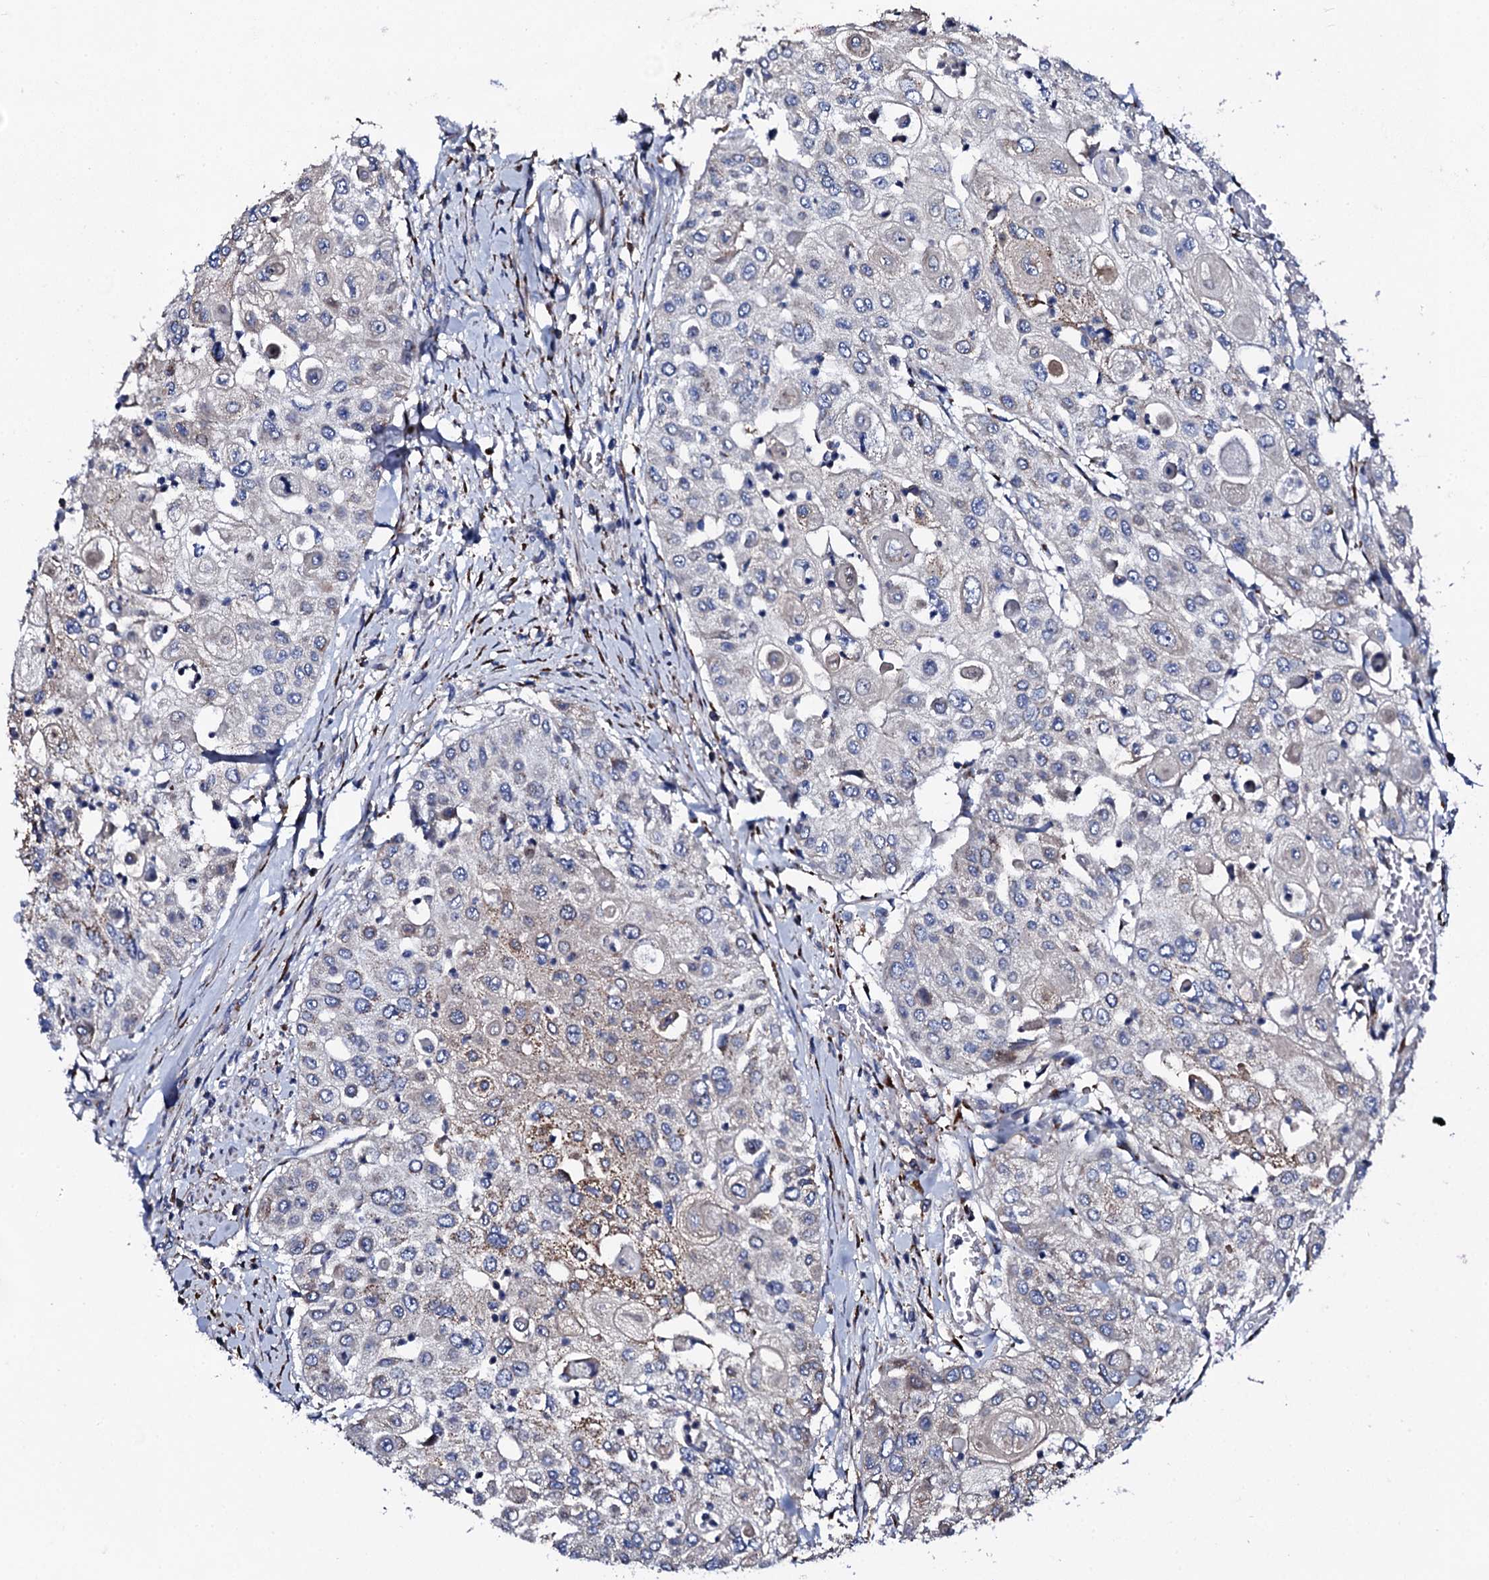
{"staining": {"intensity": "negative", "quantity": "none", "location": "none"}, "tissue": "urothelial cancer", "cell_type": "Tumor cells", "image_type": "cancer", "snomed": [{"axis": "morphology", "description": "Urothelial carcinoma, High grade"}, {"axis": "topography", "description": "Urinary bladder"}], "caption": "Protein analysis of urothelial cancer displays no significant staining in tumor cells. (Stains: DAB immunohistochemistry with hematoxylin counter stain, Microscopy: brightfield microscopy at high magnification).", "gene": "PLET1", "patient": {"sex": "female", "age": 79}}